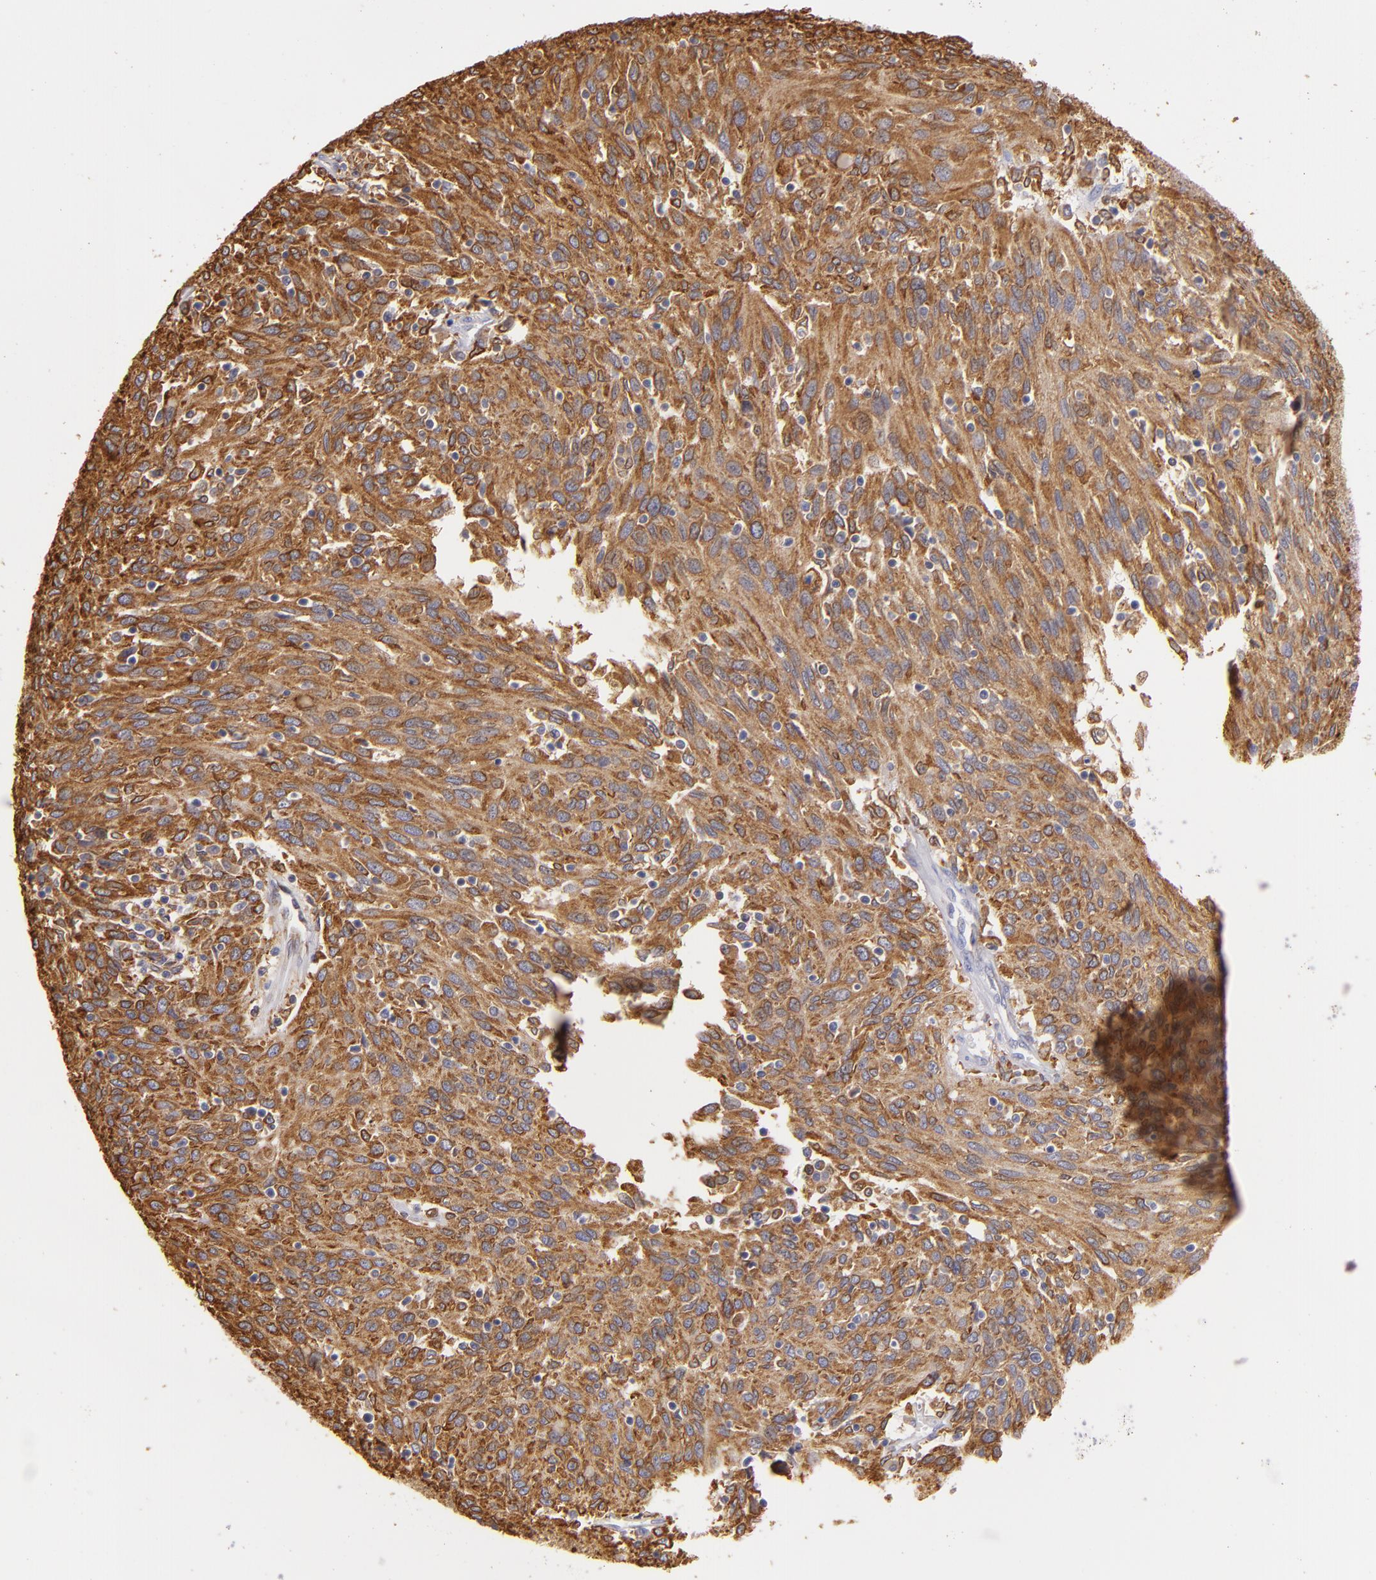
{"staining": {"intensity": "moderate", "quantity": ">75%", "location": "cytoplasmic/membranous"}, "tissue": "ovarian cancer", "cell_type": "Tumor cells", "image_type": "cancer", "snomed": [{"axis": "morphology", "description": "Carcinoma, endometroid"}, {"axis": "topography", "description": "Ovary"}], "caption": "Immunohistochemical staining of human ovarian cancer (endometroid carcinoma) demonstrates medium levels of moderate cytoplasmic/membranous protein staining in approximately >75% of tumor cells. (IHC, brightfield microscopy, high magnification).", "gene": "CD74", "patient": {"sex": "female", "age": 50}}